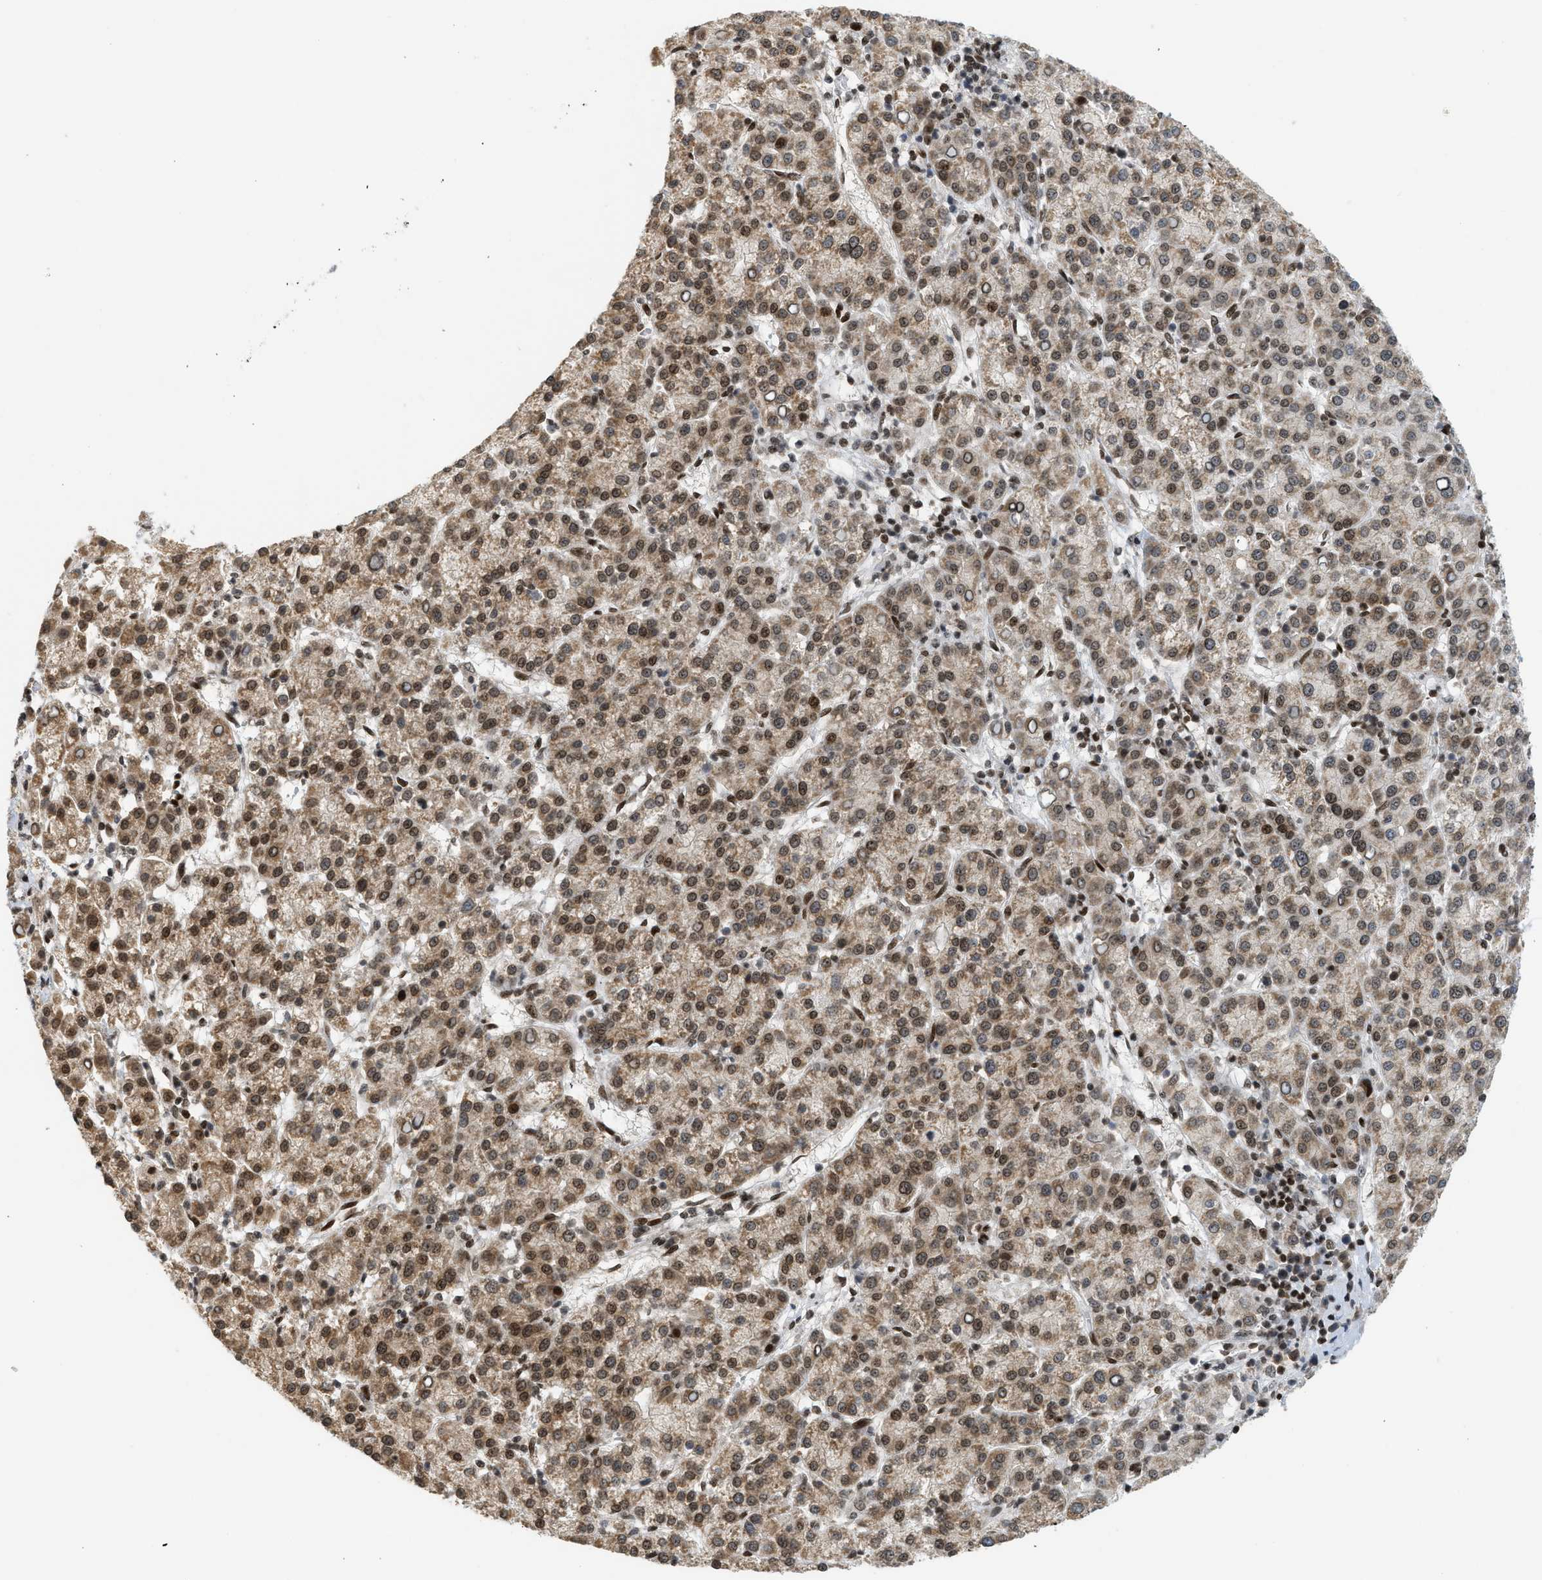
{"staining": {"intensity": "moderate", "quantity": ">75%", "location": "cytoplasmic/membranous,nuclear"}, "tissue": "liver cancer", "cell_type": "Tumor cells", "image_type": "cancer", "snomed": [{"axis": "morphology", "description": "Carcinoma, Hepatocellular, NOS"}, {"axis": "topography", "description": "Liver"}], "caption": "Immunohistochemical staining of human liver hepatocellular carcinoma exhibits moderate cytoplasmic/membranous and nuclear protein staining in approximately >75% of tumor cells.", "gene": "ZNF22", "patient": {"sex": "female", "age": 58}}